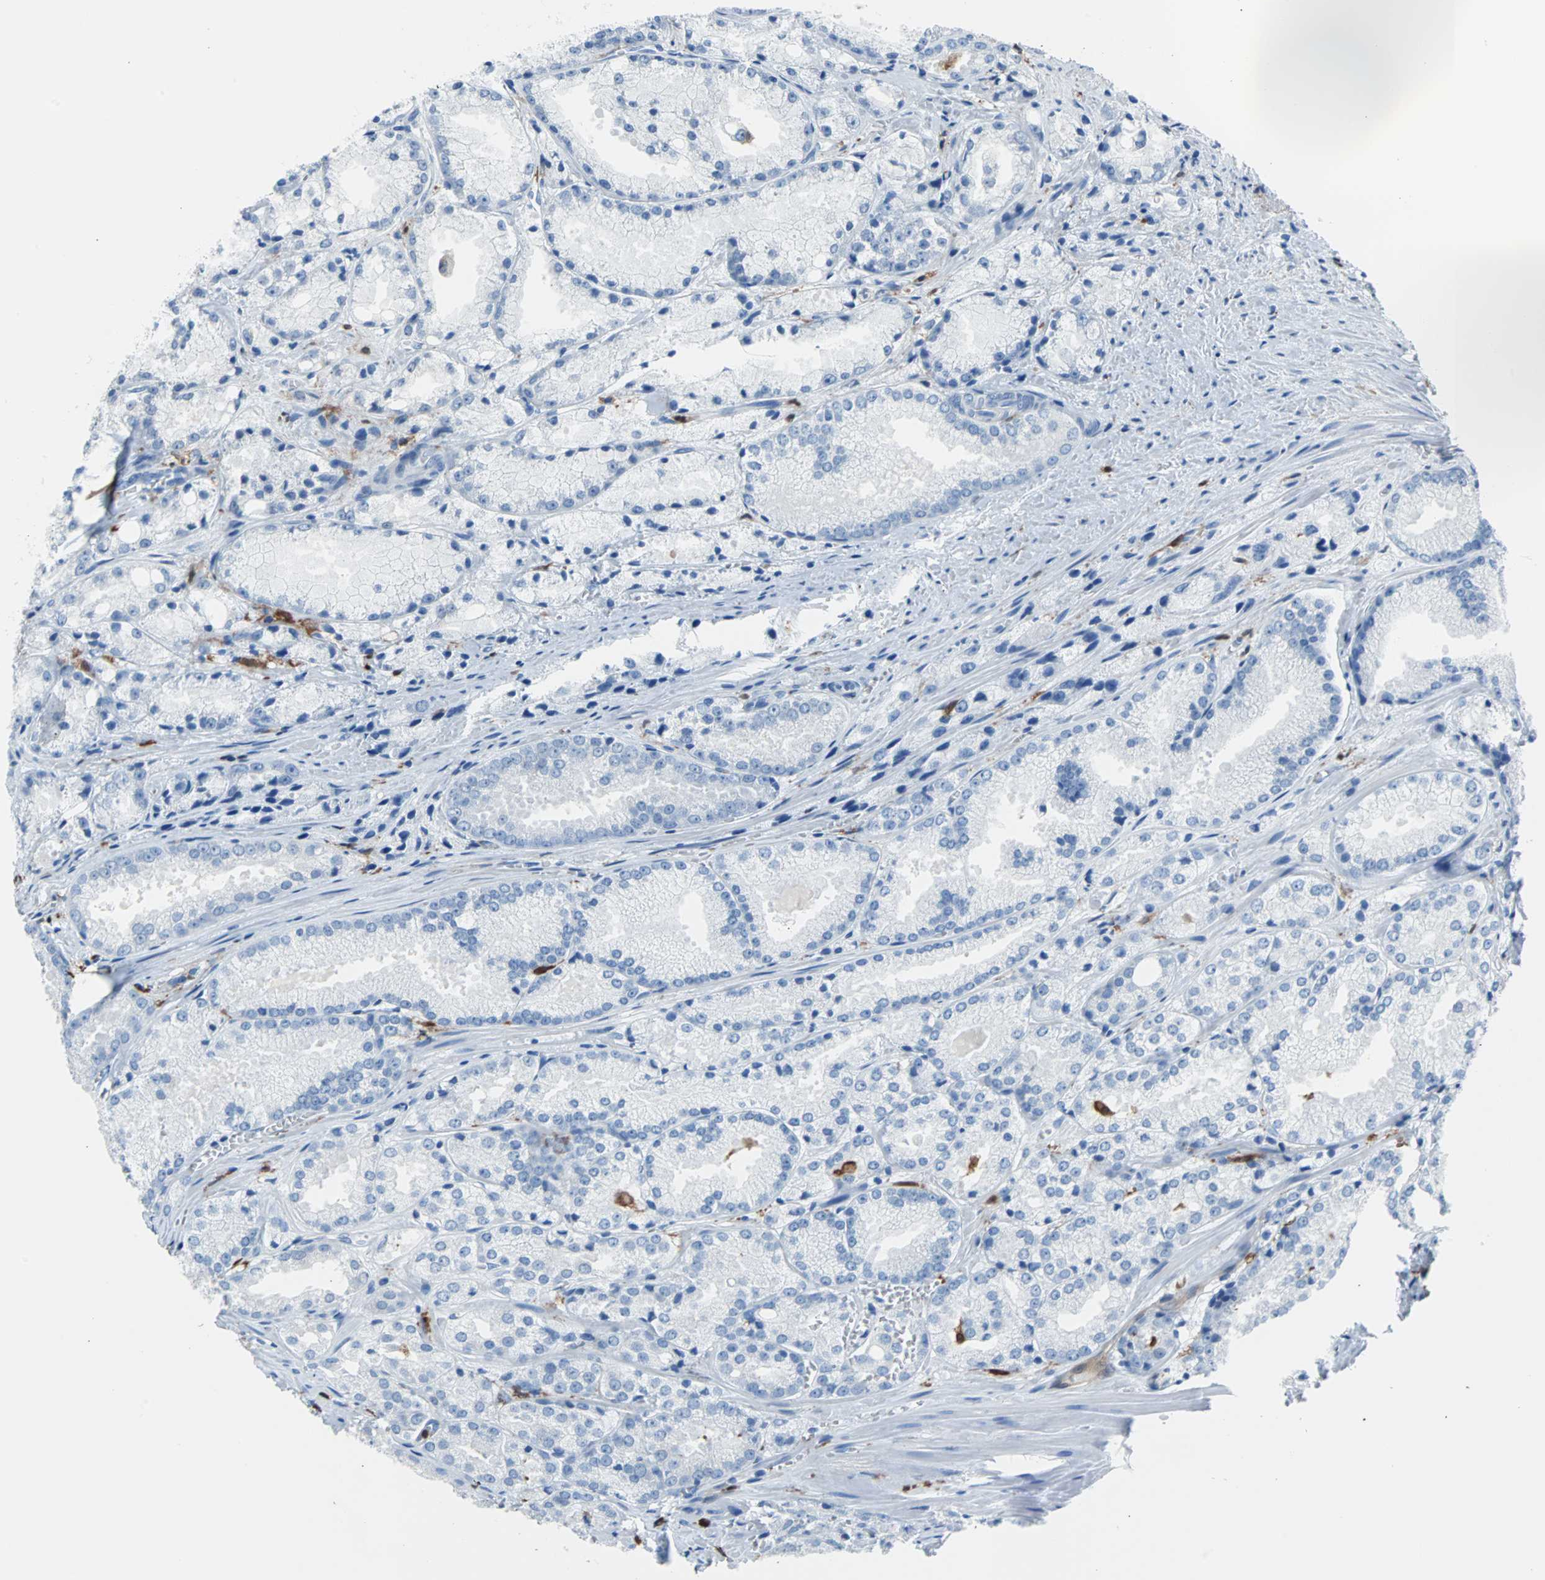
{"staining": {"intensity": "negative", "quantity": "none", "location": "none"}, "tissue": "prostate cancer", "cell_type": "Tumor cells", "image_type": "cancer", "snomed": [{"axis": "morphology", "description": "Adenocarcinoma, Low grade"}, {"axis": "topography", "description": "Prostate"}], "caption": "Tumor cells show no significant protein expression in prostate adenocarcinoma (low-grade). Nuclei are stained in blue.", "gene": "SYK", "patient": {"sex": "male", "age": 64}}